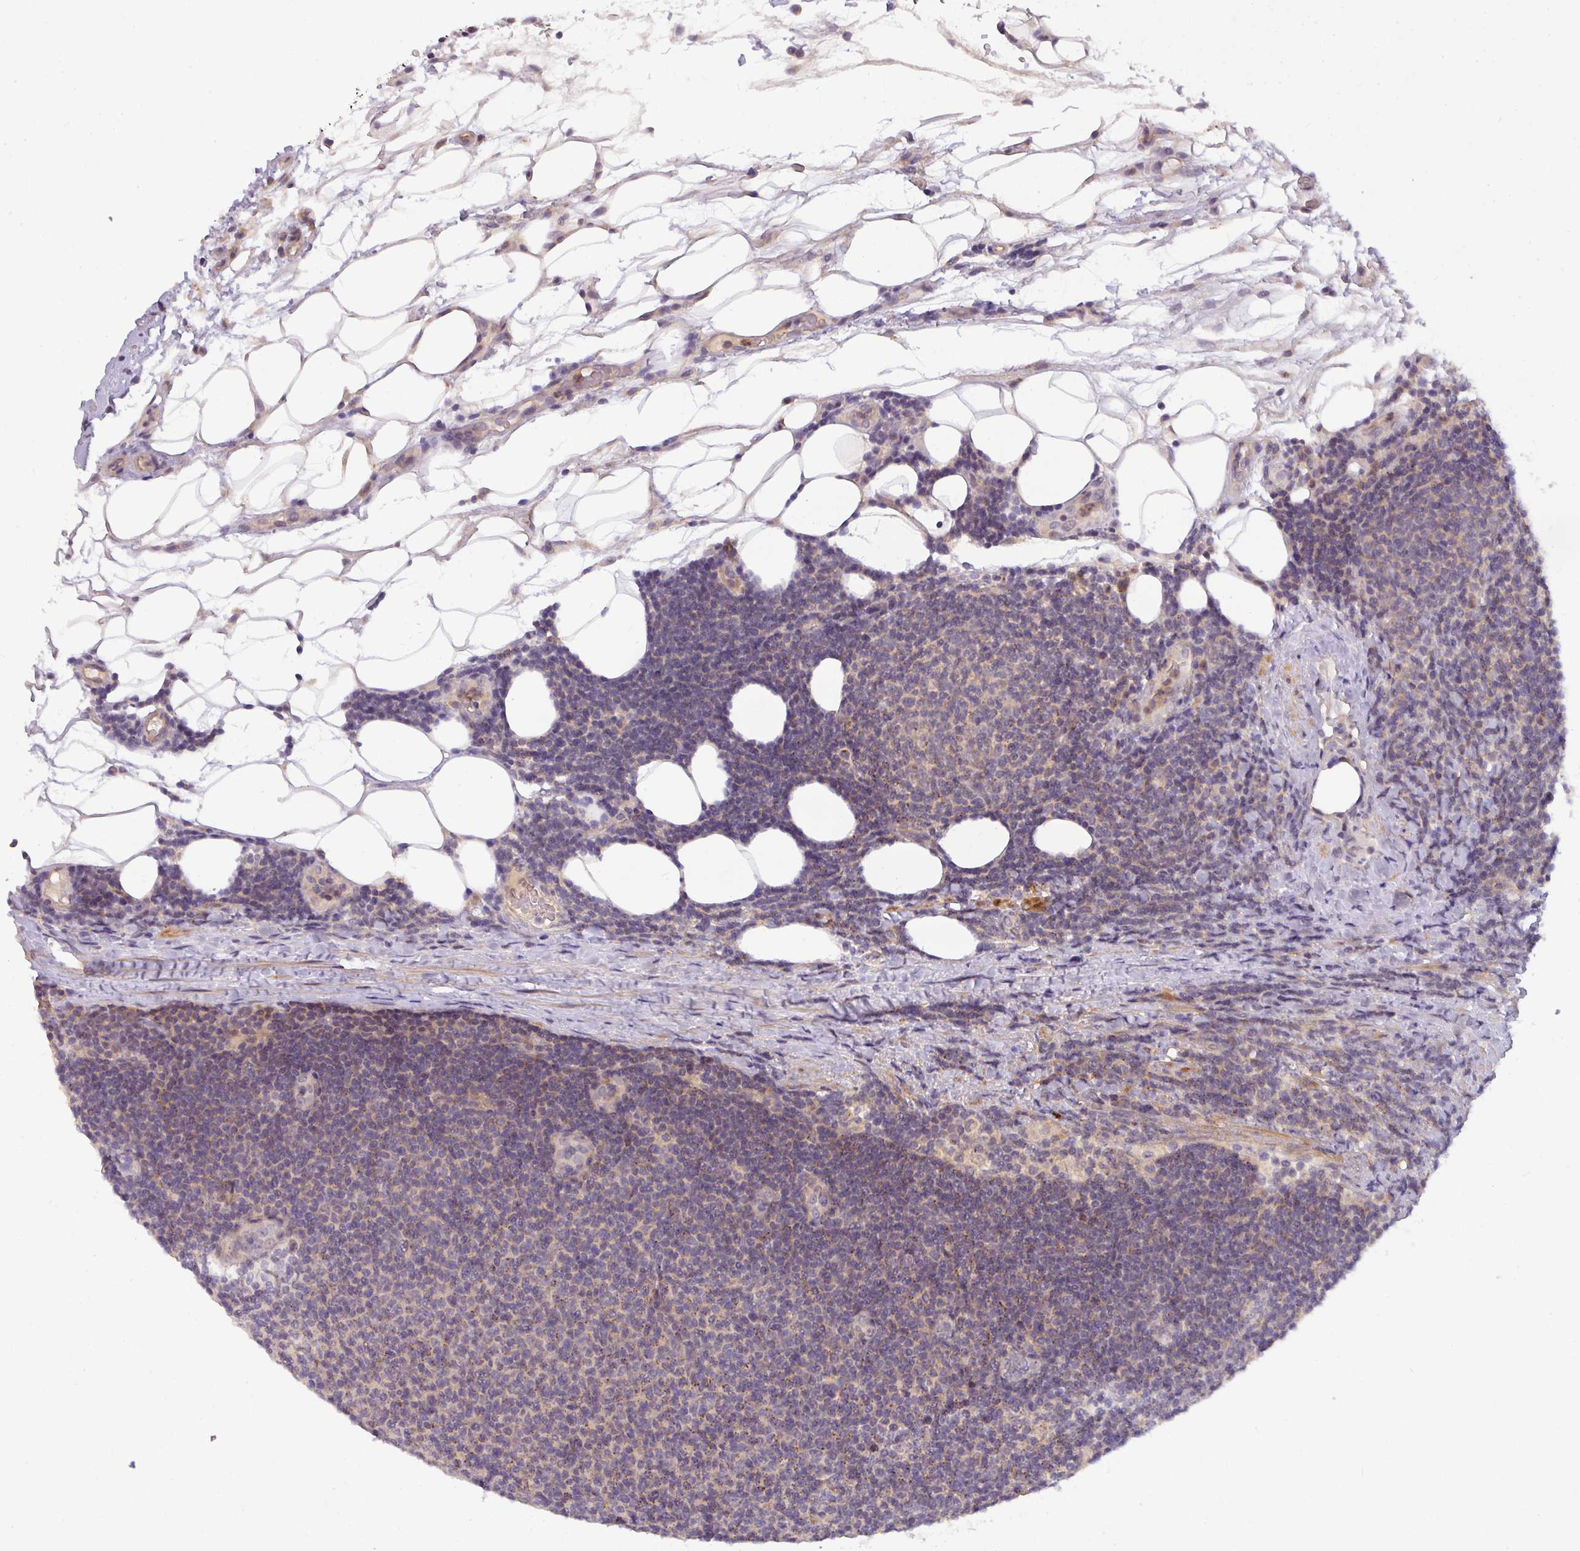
{"staining": {"intensity": "weak", "quantity": "<25%", "location": "cytoplasmic/membranous"}, "tissue": "lymphoma", "cell_type": "Tumor cells", "image_type": "cancer", "snomed": [{"axis": "morphology", "description": "Malignant lymphoma, non-Hodgkin's type, Low grade"}, {"axis": "topography", "description": "Lymph node"}], "caption": "DAB immunohistochemical staining of malignant lymphoma, non-Hodgkin's type (low-grade) reveals no significant staining in tumor cells.", "gene": "ZNF35", "patient": {"sex": "male", "age": 66}}